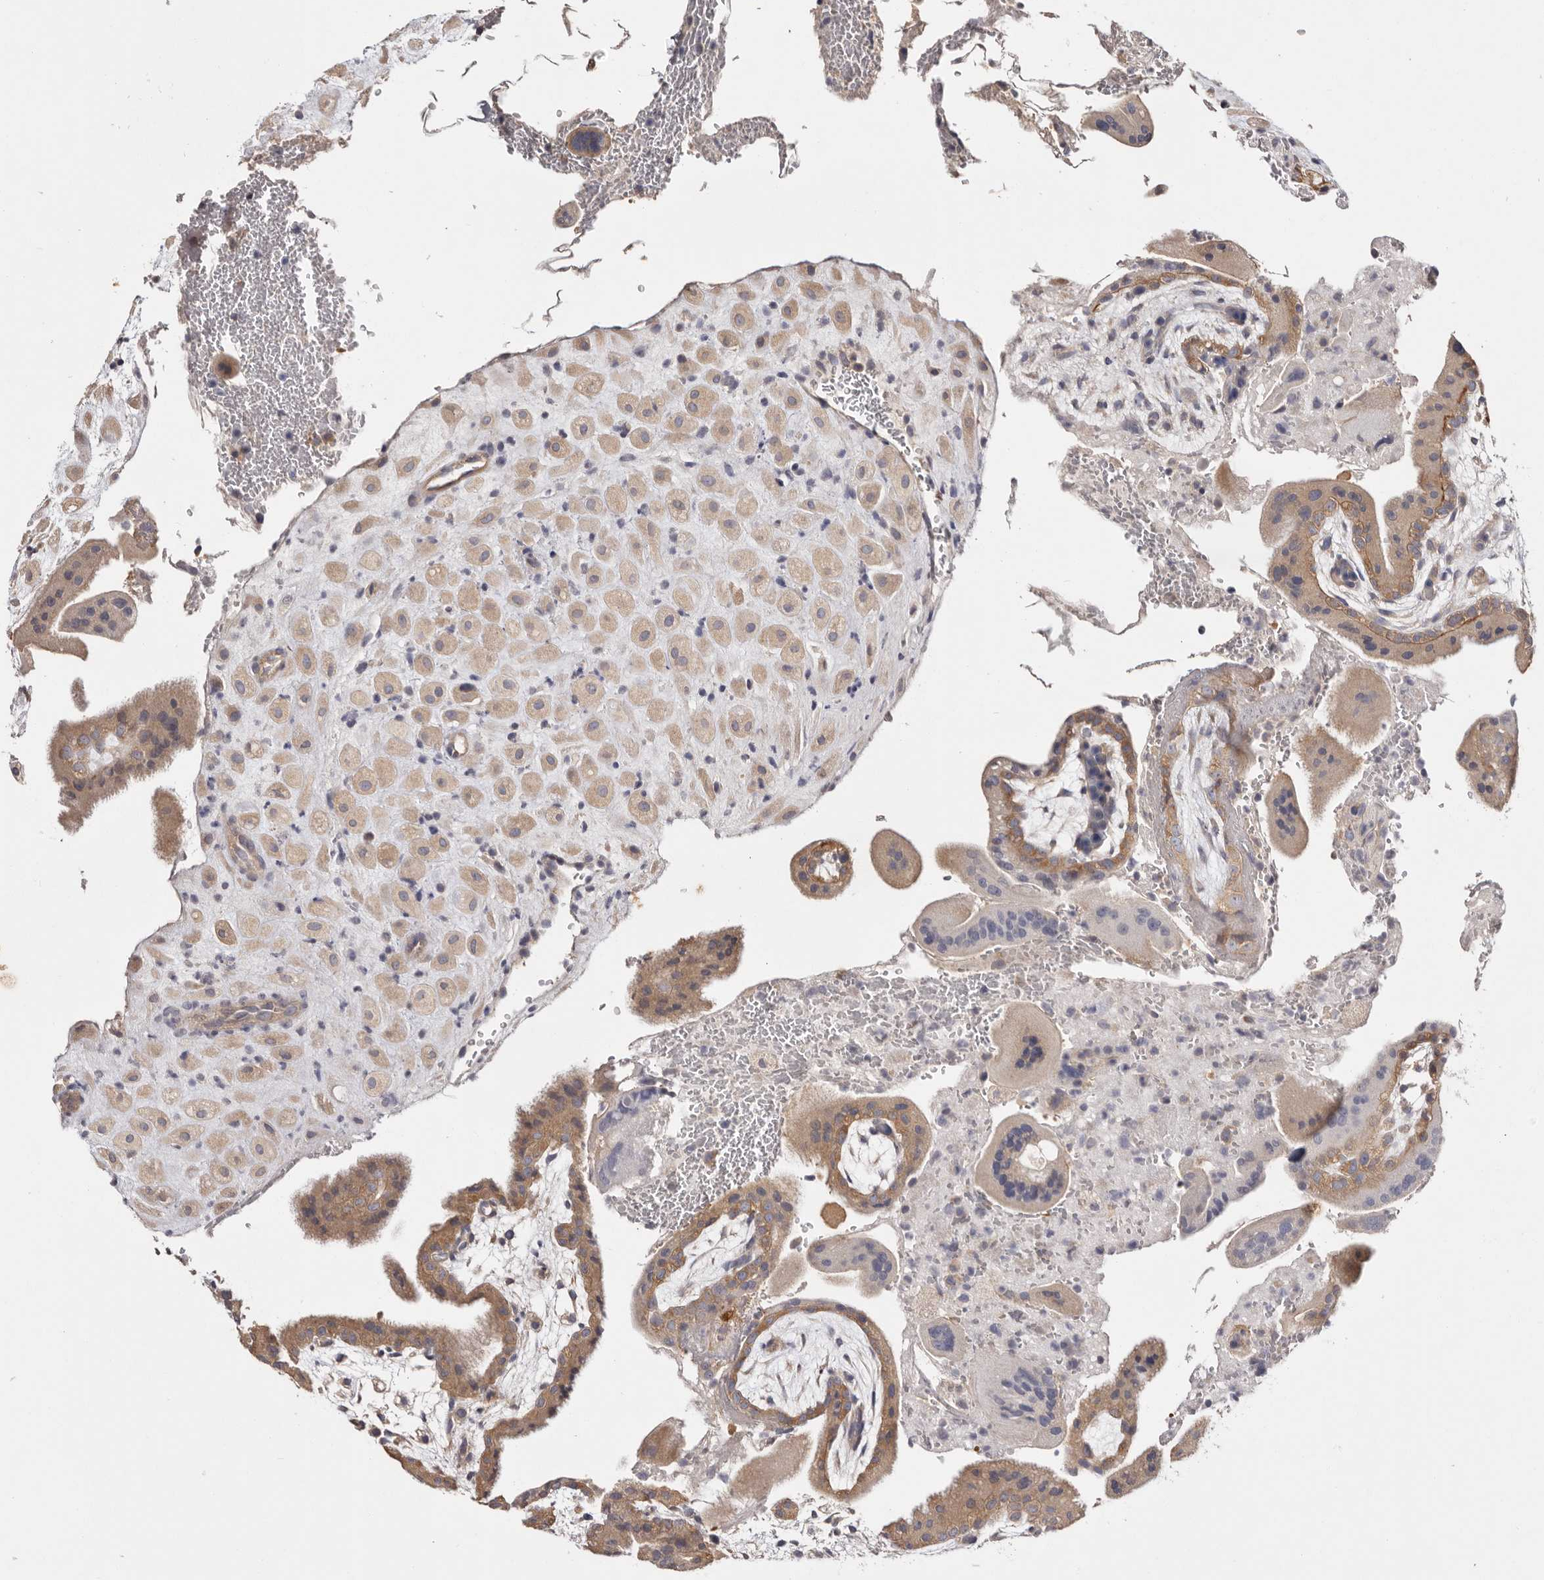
{"staining": {"intensity": "weak", "quantity": ">75%", "location": "cytoplasmic/membranous"}, "tissue": "placenta", "cell_type": "Decidual cells", "image_type": "normal", "snomed": [{"axis": "morphology", "description": "Normal tissue, NOS"}, {"axis": "topography", "description": "Placenta"}], "caption": "Weak cytoplasmic/membranous protein staining is seen in about >75% of decidual cells in placenta.", "gene": "FAM167B", "patient": {"sex": "female", "age": 35}}